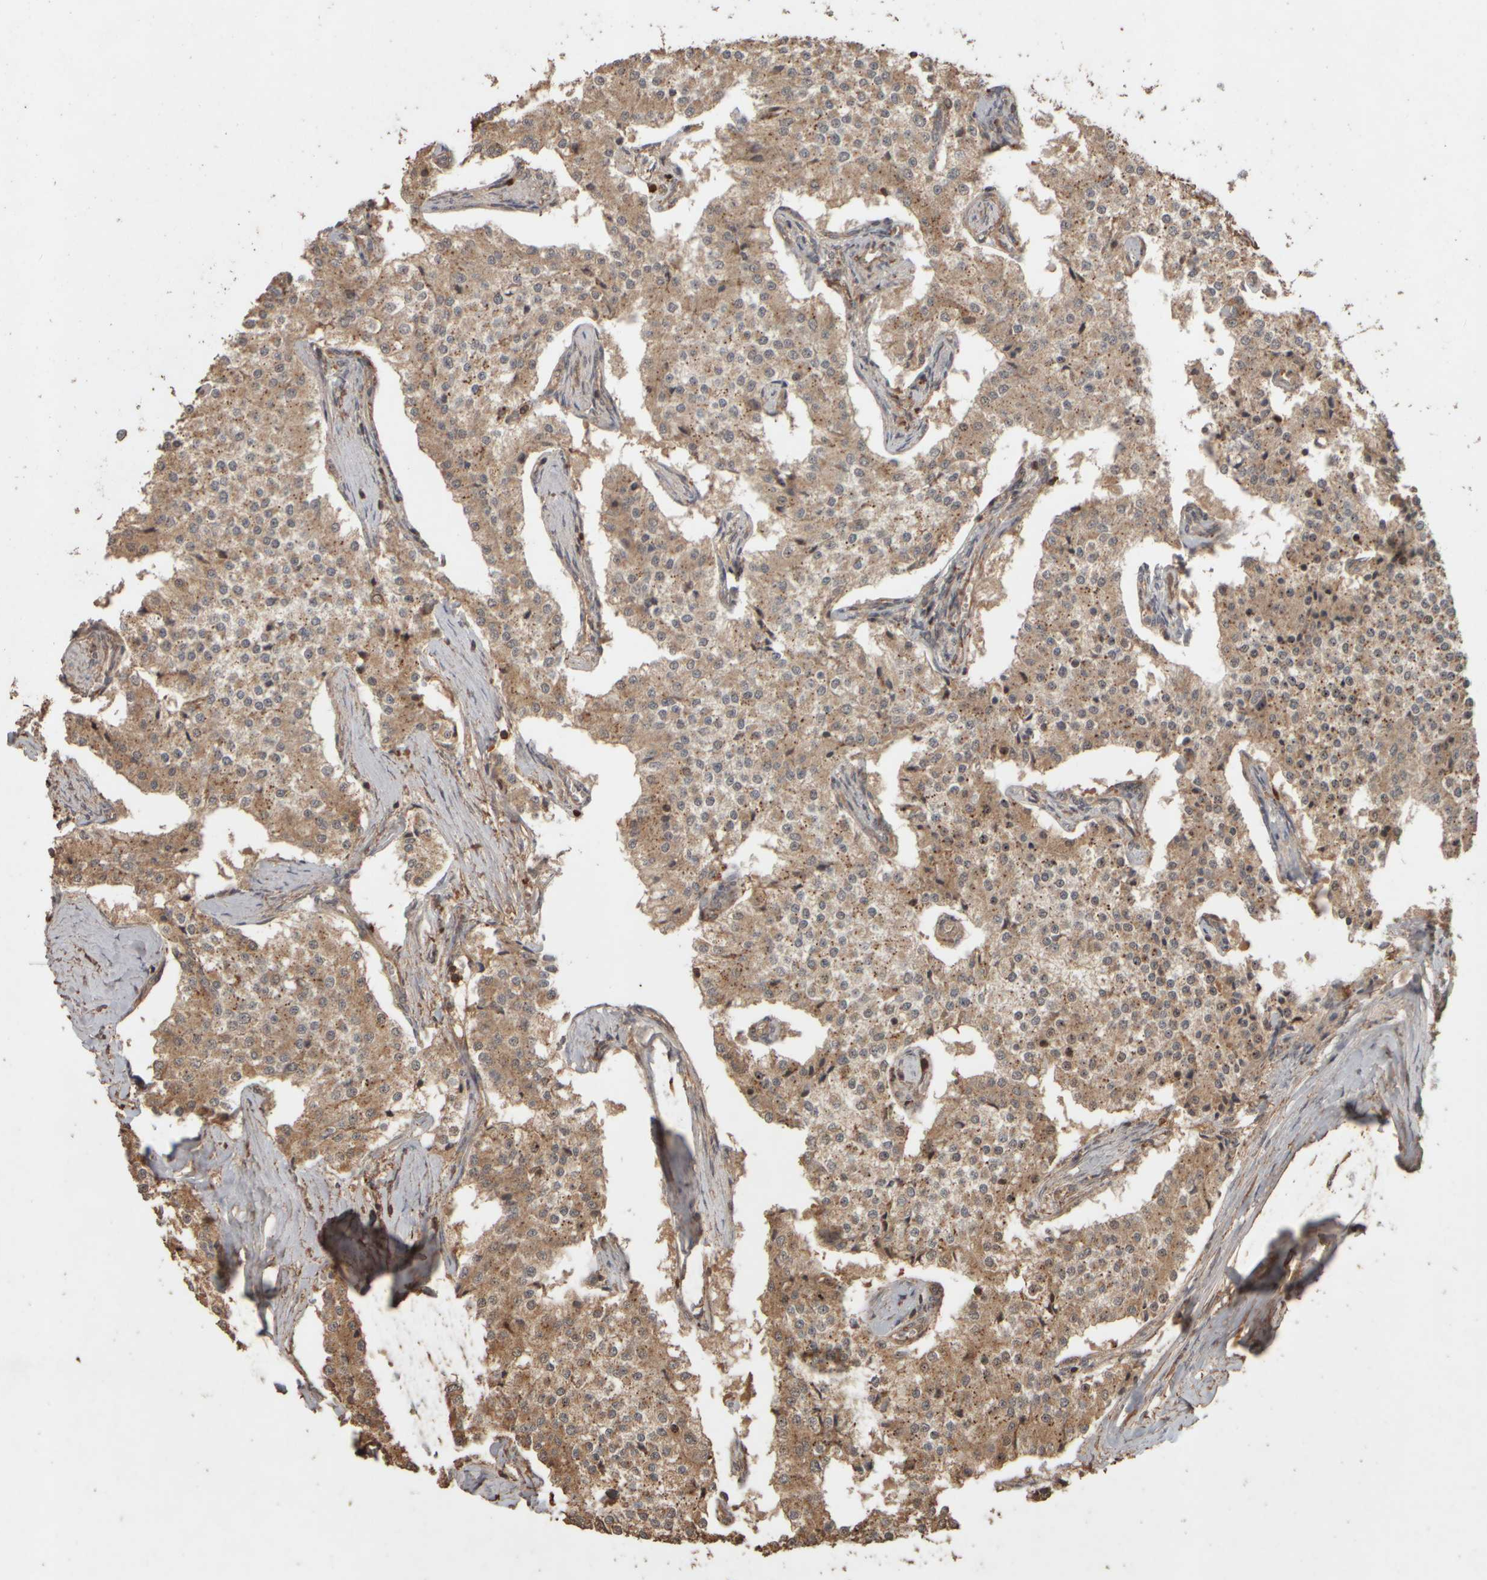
{"staining": {"intensity": "moderate", "quantity": ">75%", "location": "cytoplasmic/membranous"}, "tissue": "carcinoid", "cell_type": "Tumor cells", "image_type": "cancer", "snomed": [{"axis": "morphology", "description": "Carcinoid, malignant, NOS"}, {"axis": "topography", "description": "Colon"}], "caption": "An image showing moderate cytoplasmic/membranous positivity in about >75% of tumor cells in carcinoid, as visualized by brown immunohistochemical staining.", "gene": "SPHK1", "patient": {"sex": "female", "age": 52}}